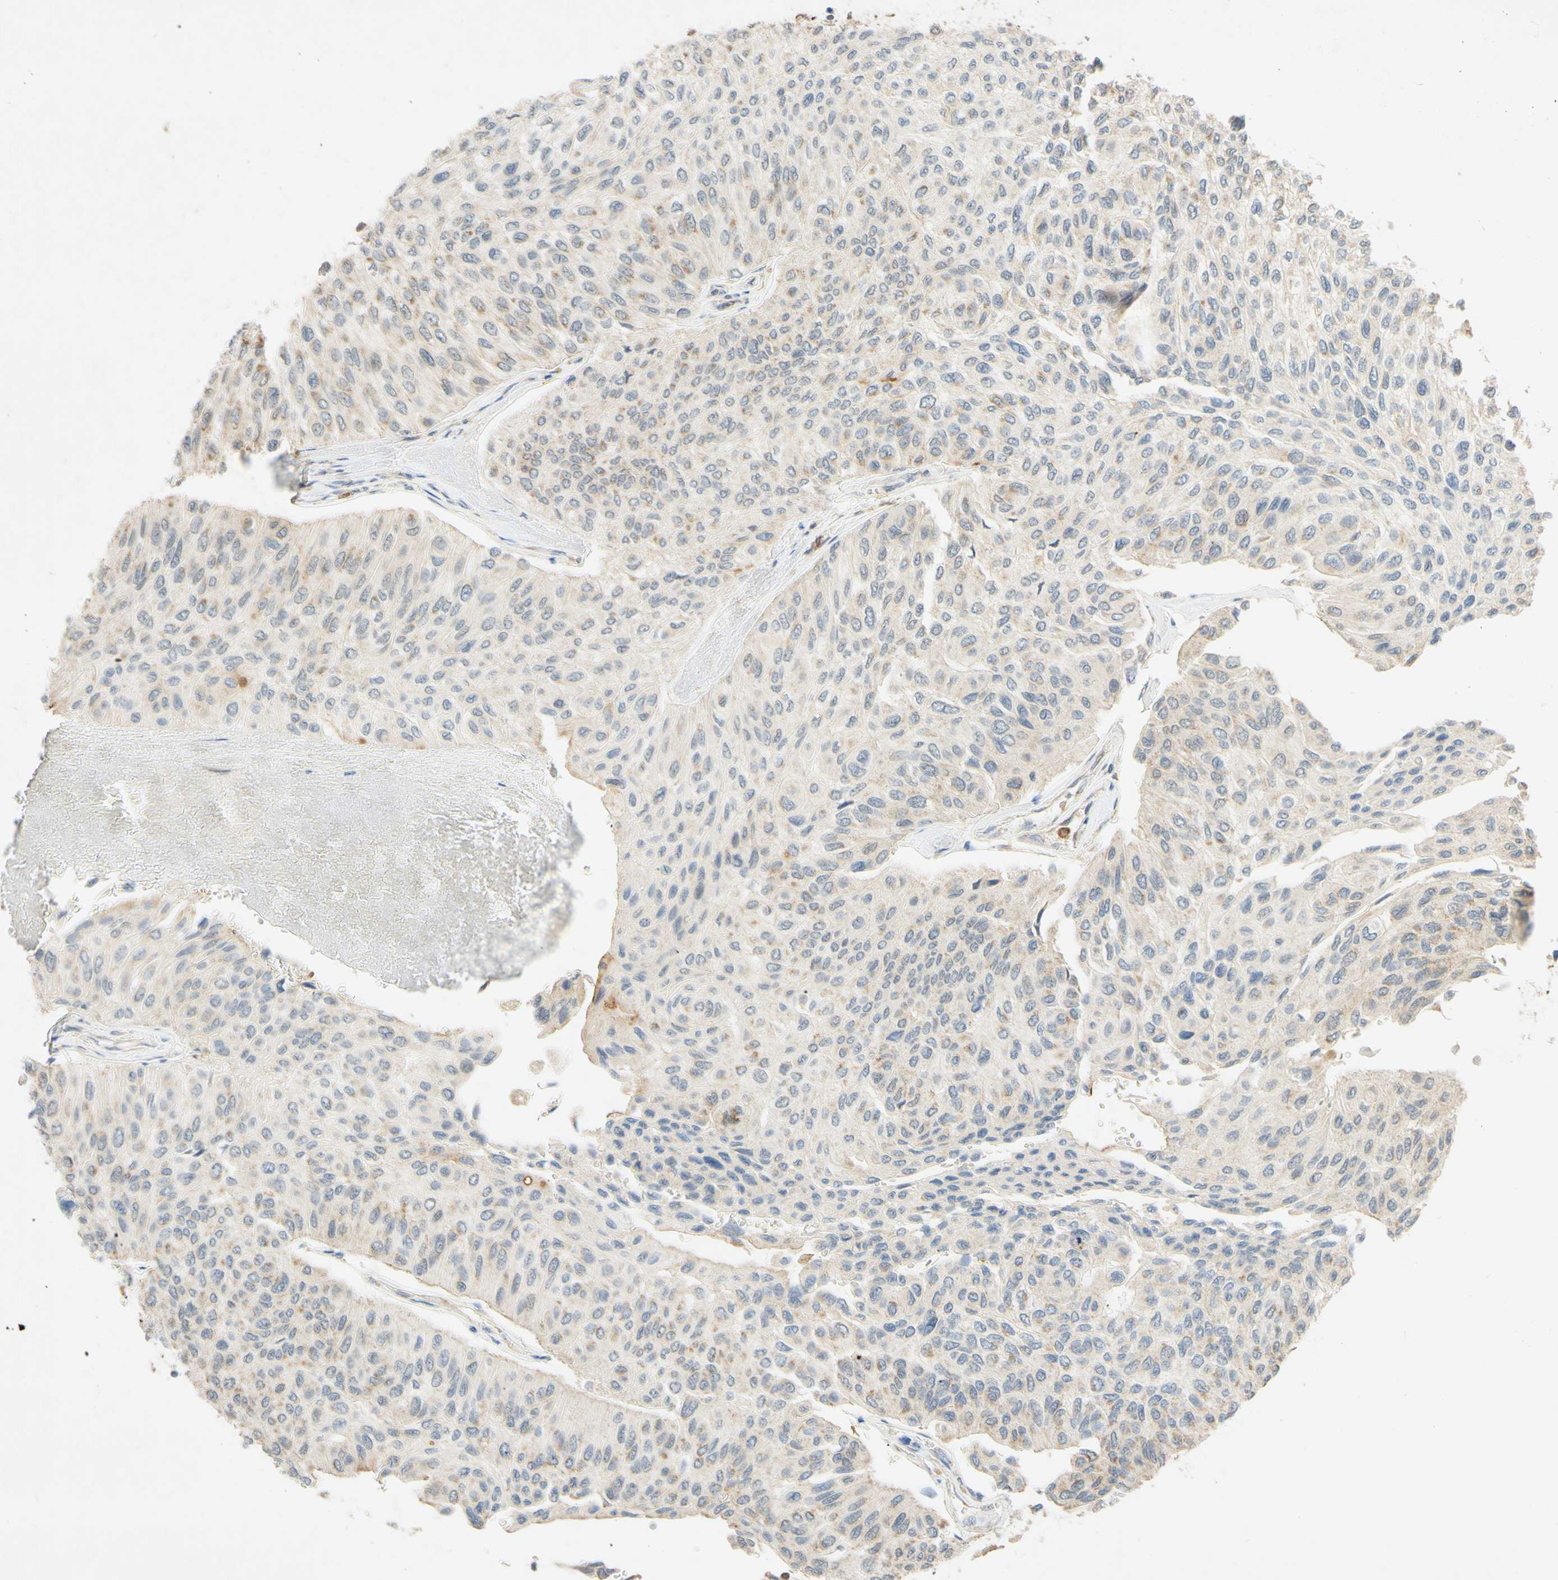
{"staining": {"intensity": "weak", "quantity": ">75%", "location": "cytoplasmic/membranous"}, "tissue": "urothelial cancer", "cell_type": "Tumor cells", "image_type": "cancer", "snomed": [{"axis": "morphology", "description": "Urothelial carcinoma, High grade"}, {"axis": "topography", "description": "Urinary bladder"}], "caption": "Weak cytoplasmic/membranous expression for a protein is seen in about >75% of tumor cells of urothelial carcinoma (high-grade) using immunohistochemistry.", "gene": "GATA1", "patient": {"sex": "male", "age": 66}}